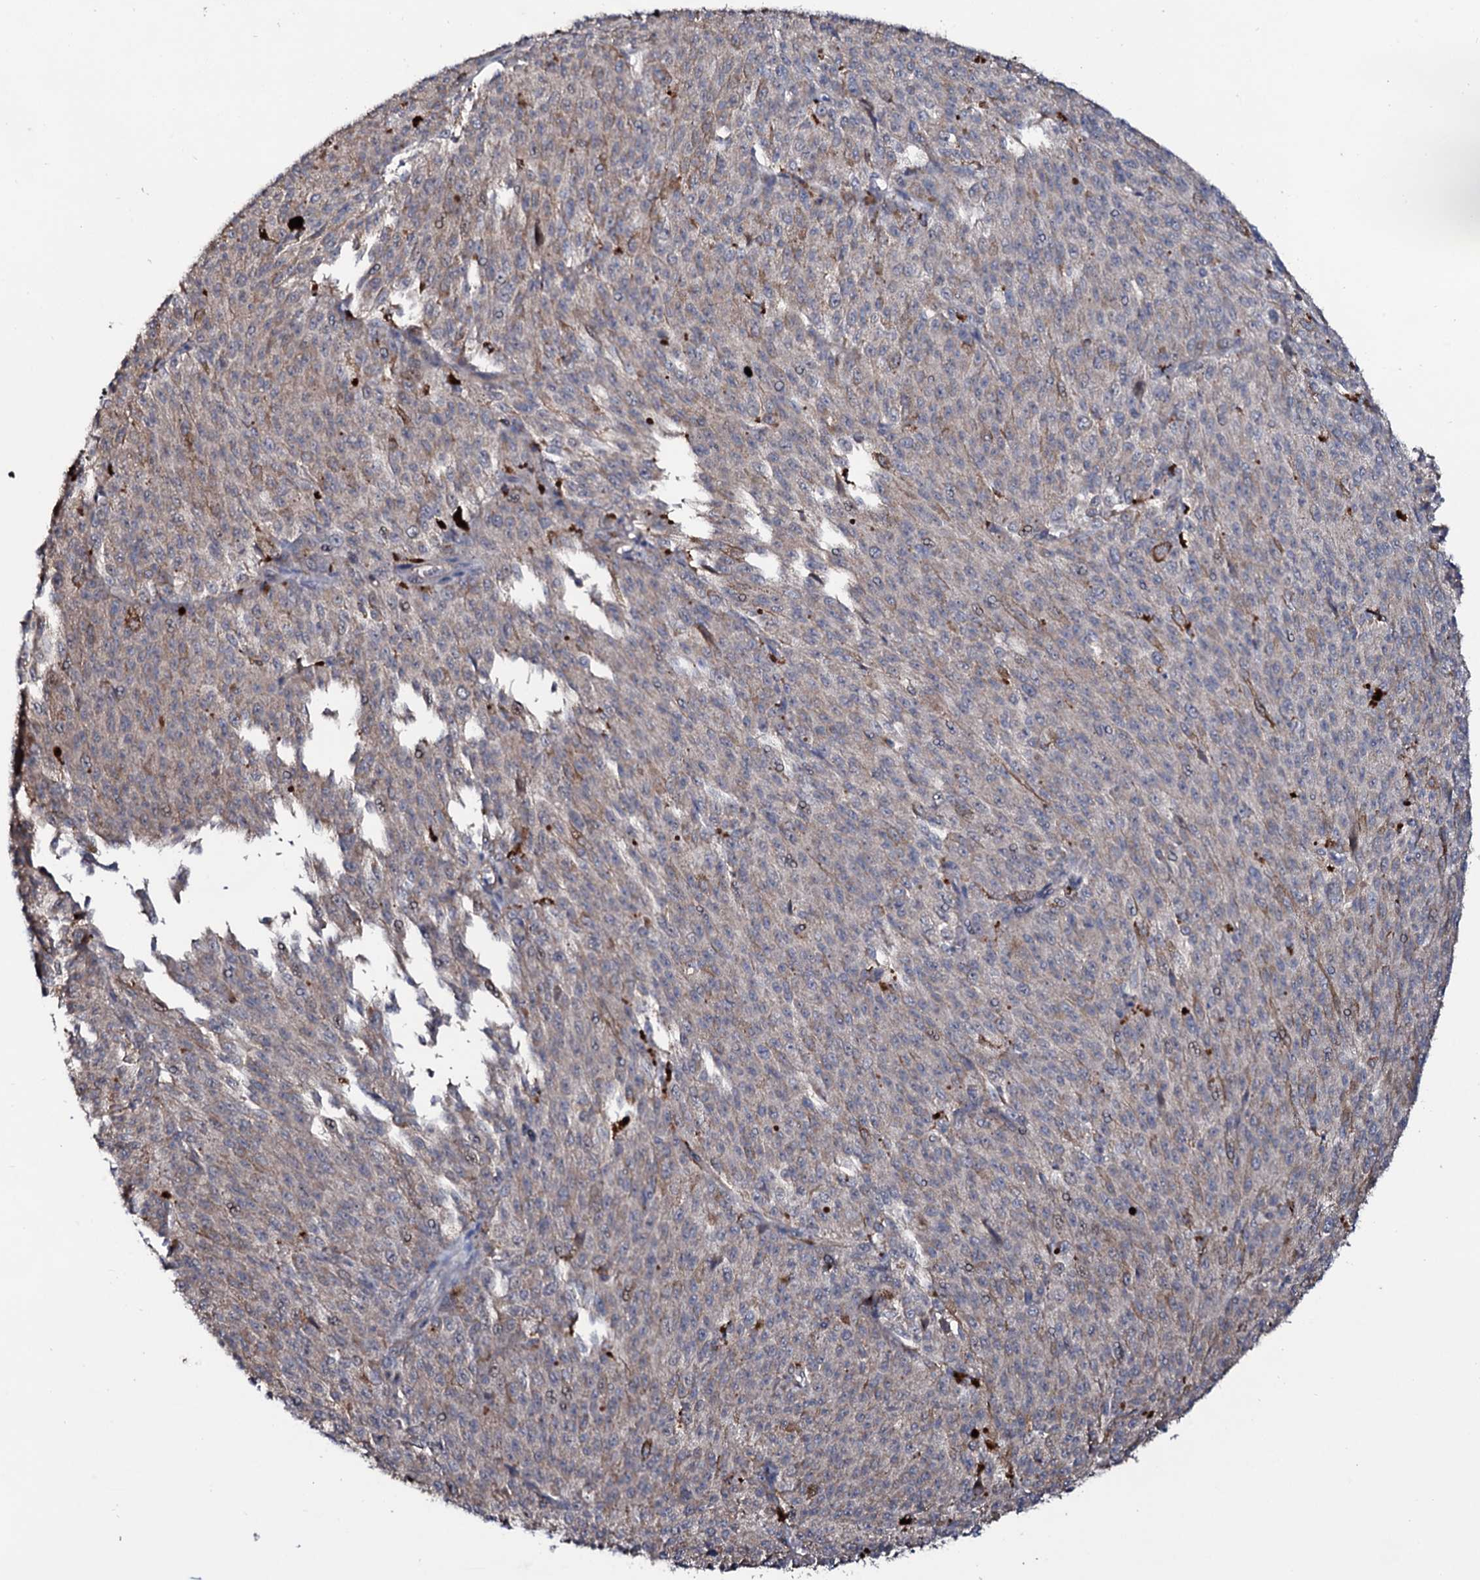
{"staining": {"intensity": "weak", "quantity": "25%-75%", "location": "cytoplasmic/membranous"}, "tissue": "melanoma", "cell_type": "Tumor cells", "image_type": "cancer", "snomed": [{"axis": "morphology", "description": "Malignant melanoma, NOS"}, {"axis": "topography", "description": "Skin"}], "caption": "Protein expression analysis of human melanoma reveals weak cytoplasmic/membranous positivity in approximately 25%-75% of tumor cells.", "gene": "COG6", "patient": {"sex": "female", "age": 52}}